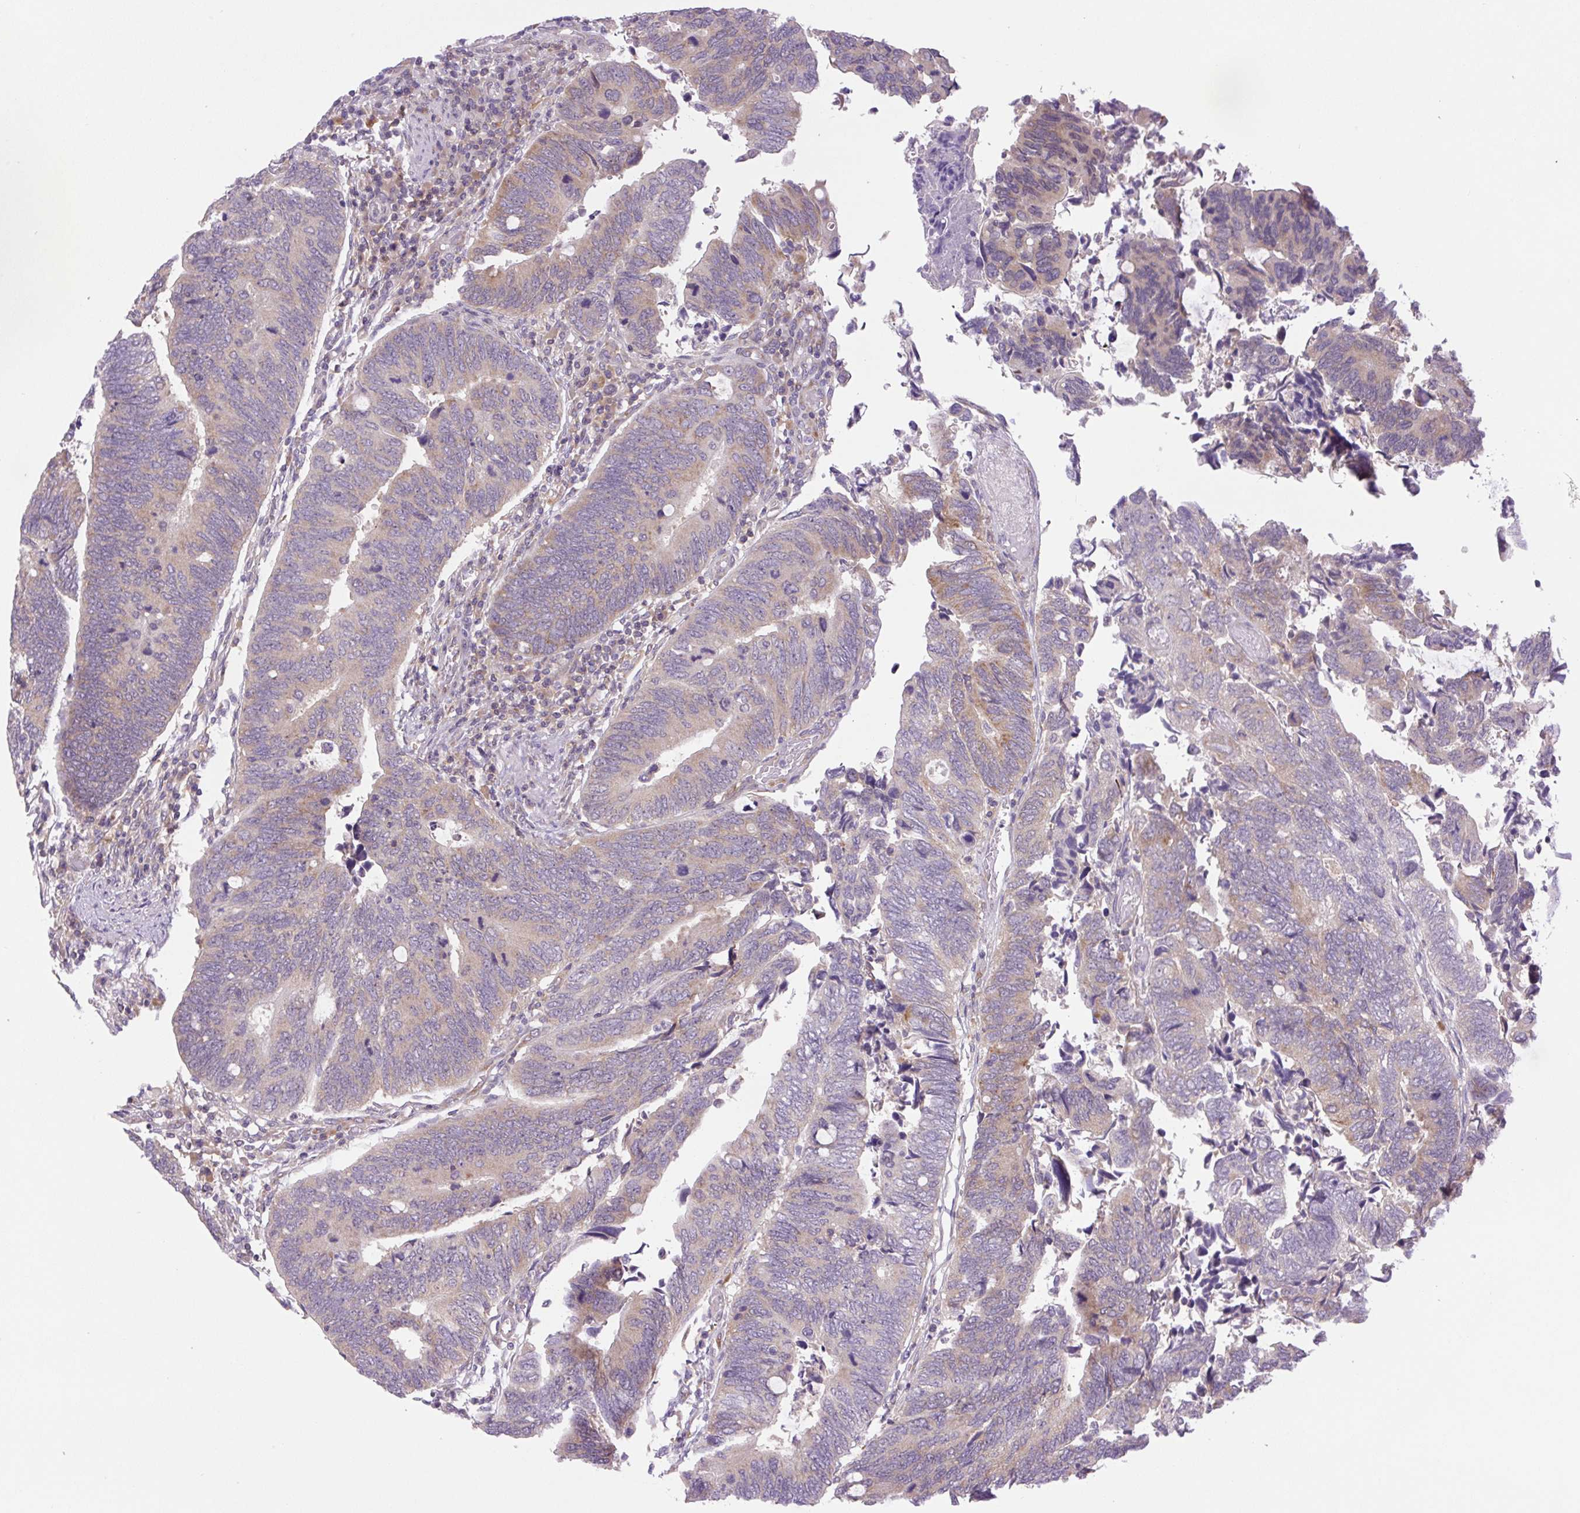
{"staining": {"intensity": "weak", "quantity": "<25%", "location": "cytoplasmic/membranous"}, "tissue": "colorectal cancer", "cell_type": "Tumor cells", "image_type": "cancer", "snomed": [{"axis": "morphology", "description": "Adenocarcinoma, NOS"}, {"axis": "topography", "description": "Colon"}], "caption": "Tumor cells show no significant protein expression in adenocarcinoma (colorectal). The staining was performed using DAB (3,3'-diaminobenzidine) to visualize the protein expression in brown, while the nuclei were stained in blue with hematoxylin (Magnification: 20x).", "gene": "MINK1", "patient": {"sex": "male", "age": 87}}